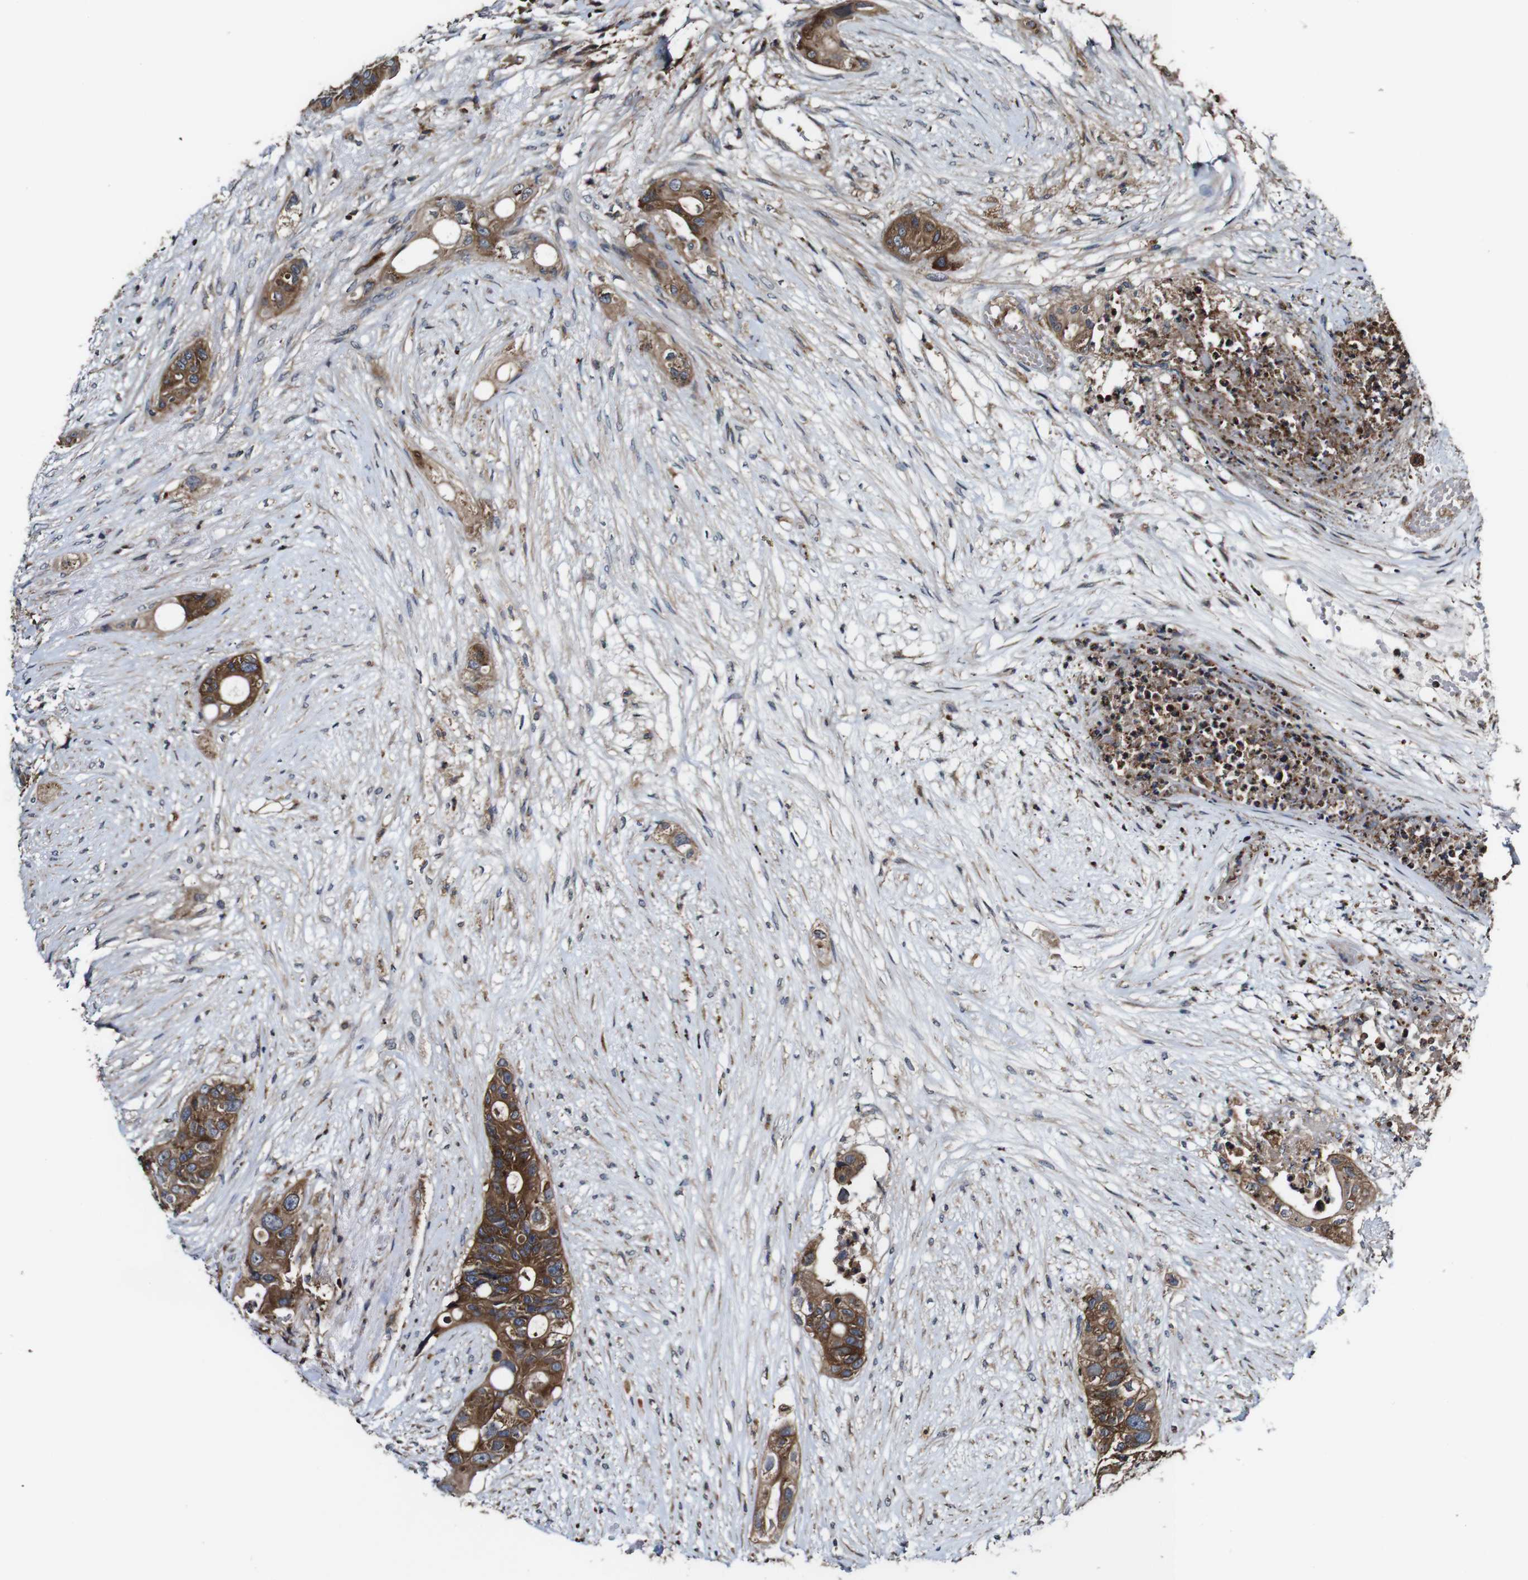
{"staining": {"intensity": "strong", "quantity": ">75%", "location": "cytoplasmic/membranous"}, "tissue": "colorectal cancer", "cell_type": "Tumor cells", "image_type": "cancer", "snomed": [{"axis": "morphology", "description": "Adenocarcinoma, NOS"}, {"axis": "topography", "description": "Colon"}], "caption": "IHC micrograph of neoplastic tissue: colorectal cancer (adenocarcinoma) stained using IHC displays high levels of strong protein expression localized specifically in the cytoplasmic/membranous of tumor cells, appearing as a cytoplasmic/membranous brown color.", "gene": "TNIK", "patient": {"sex": "female", "age": 57}}